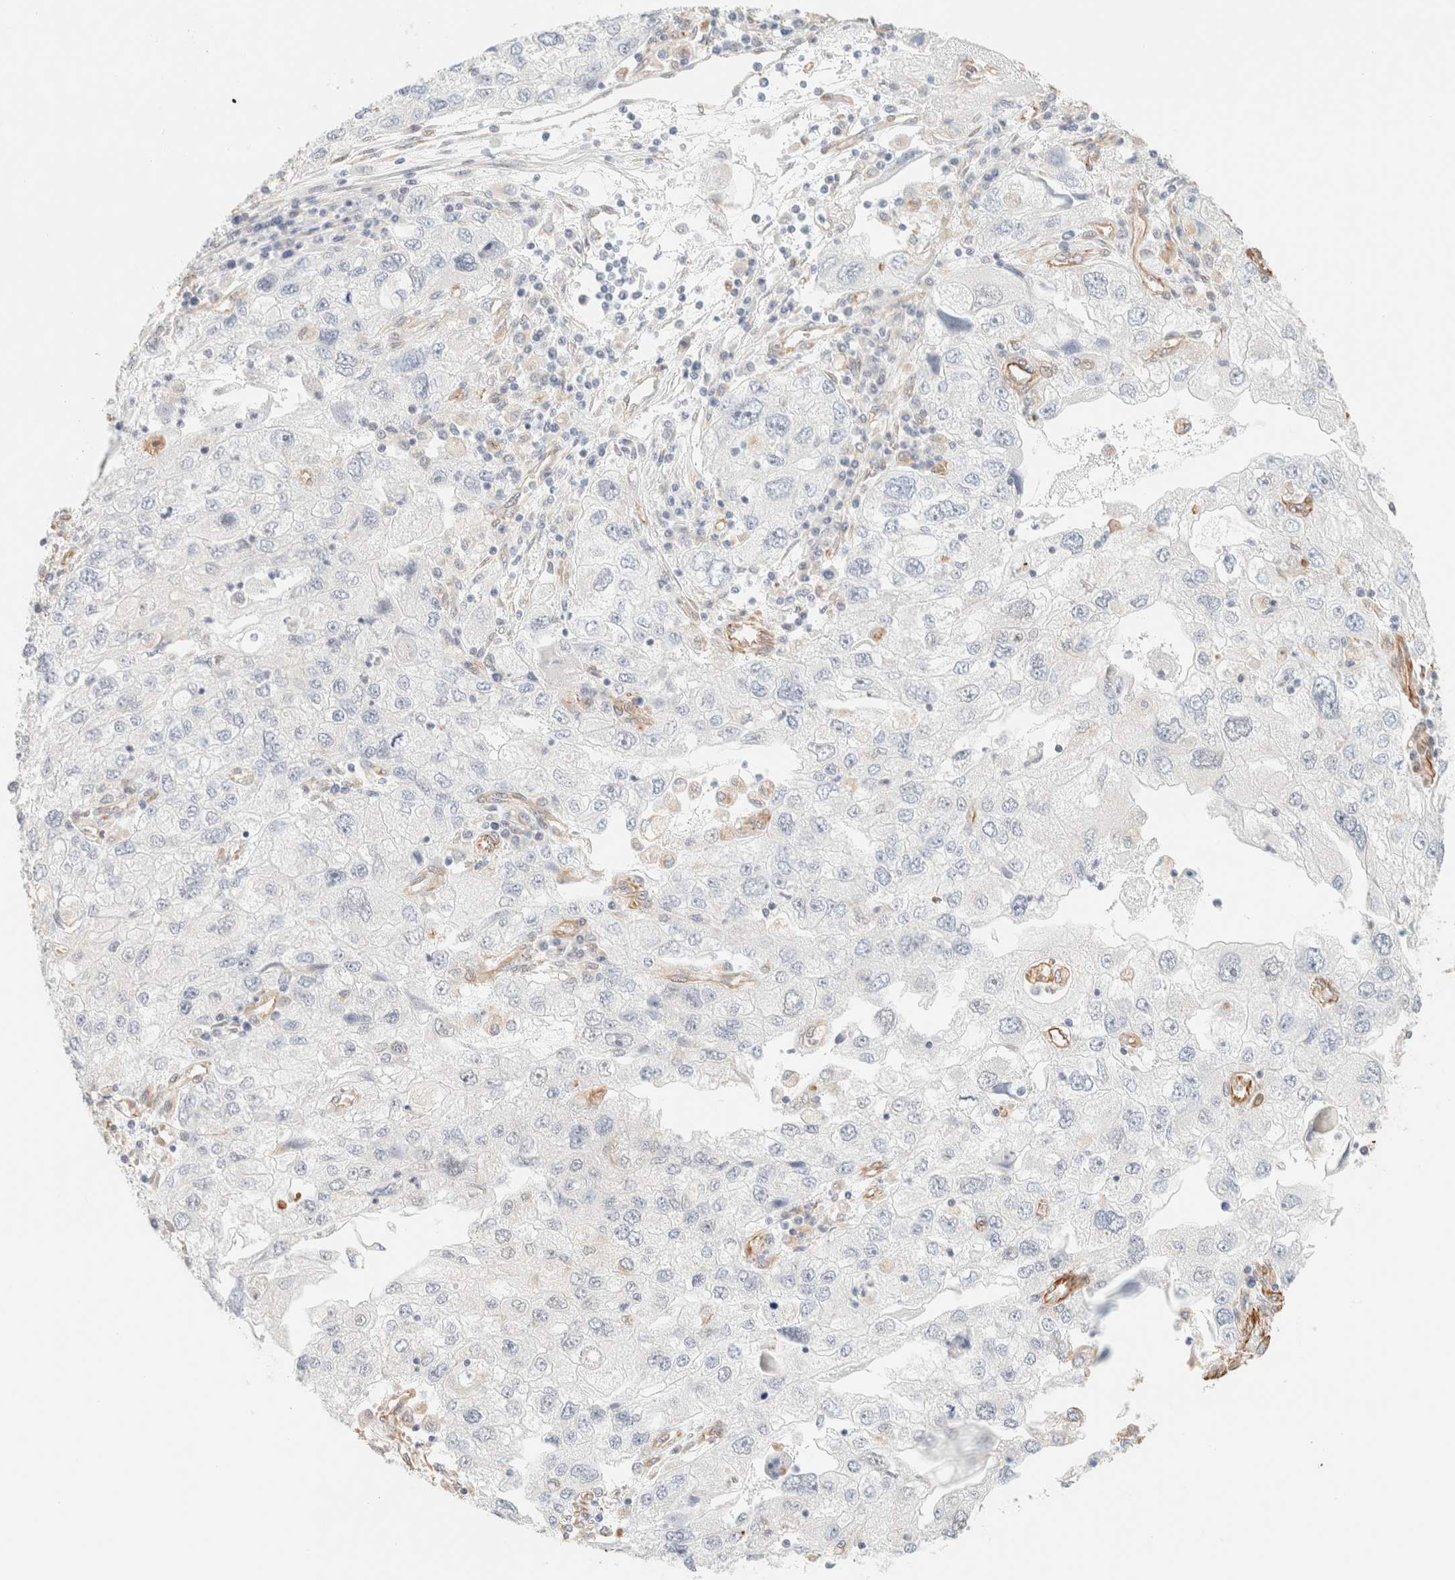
{"staining": {"intensity": "negative", "quantity": "none", "location": "none"}, "tissue": "endometrial cancer", "cell_type": "Tumor cells", "image_type": "cancer", "snomed": [{"axis": "morphology", "description": "Adenocarcinoma, NOS"}, {"axis": "topography", "description": "Endometrium"}], "caption": "A photomicrograph of human endometrial cancer (adenocarcinoma) is negative for staining in tumor cells. Nuclei are stained in blue.", "gene": "ZSCAN18", "patient": {"sex": "female", "age": 49}}